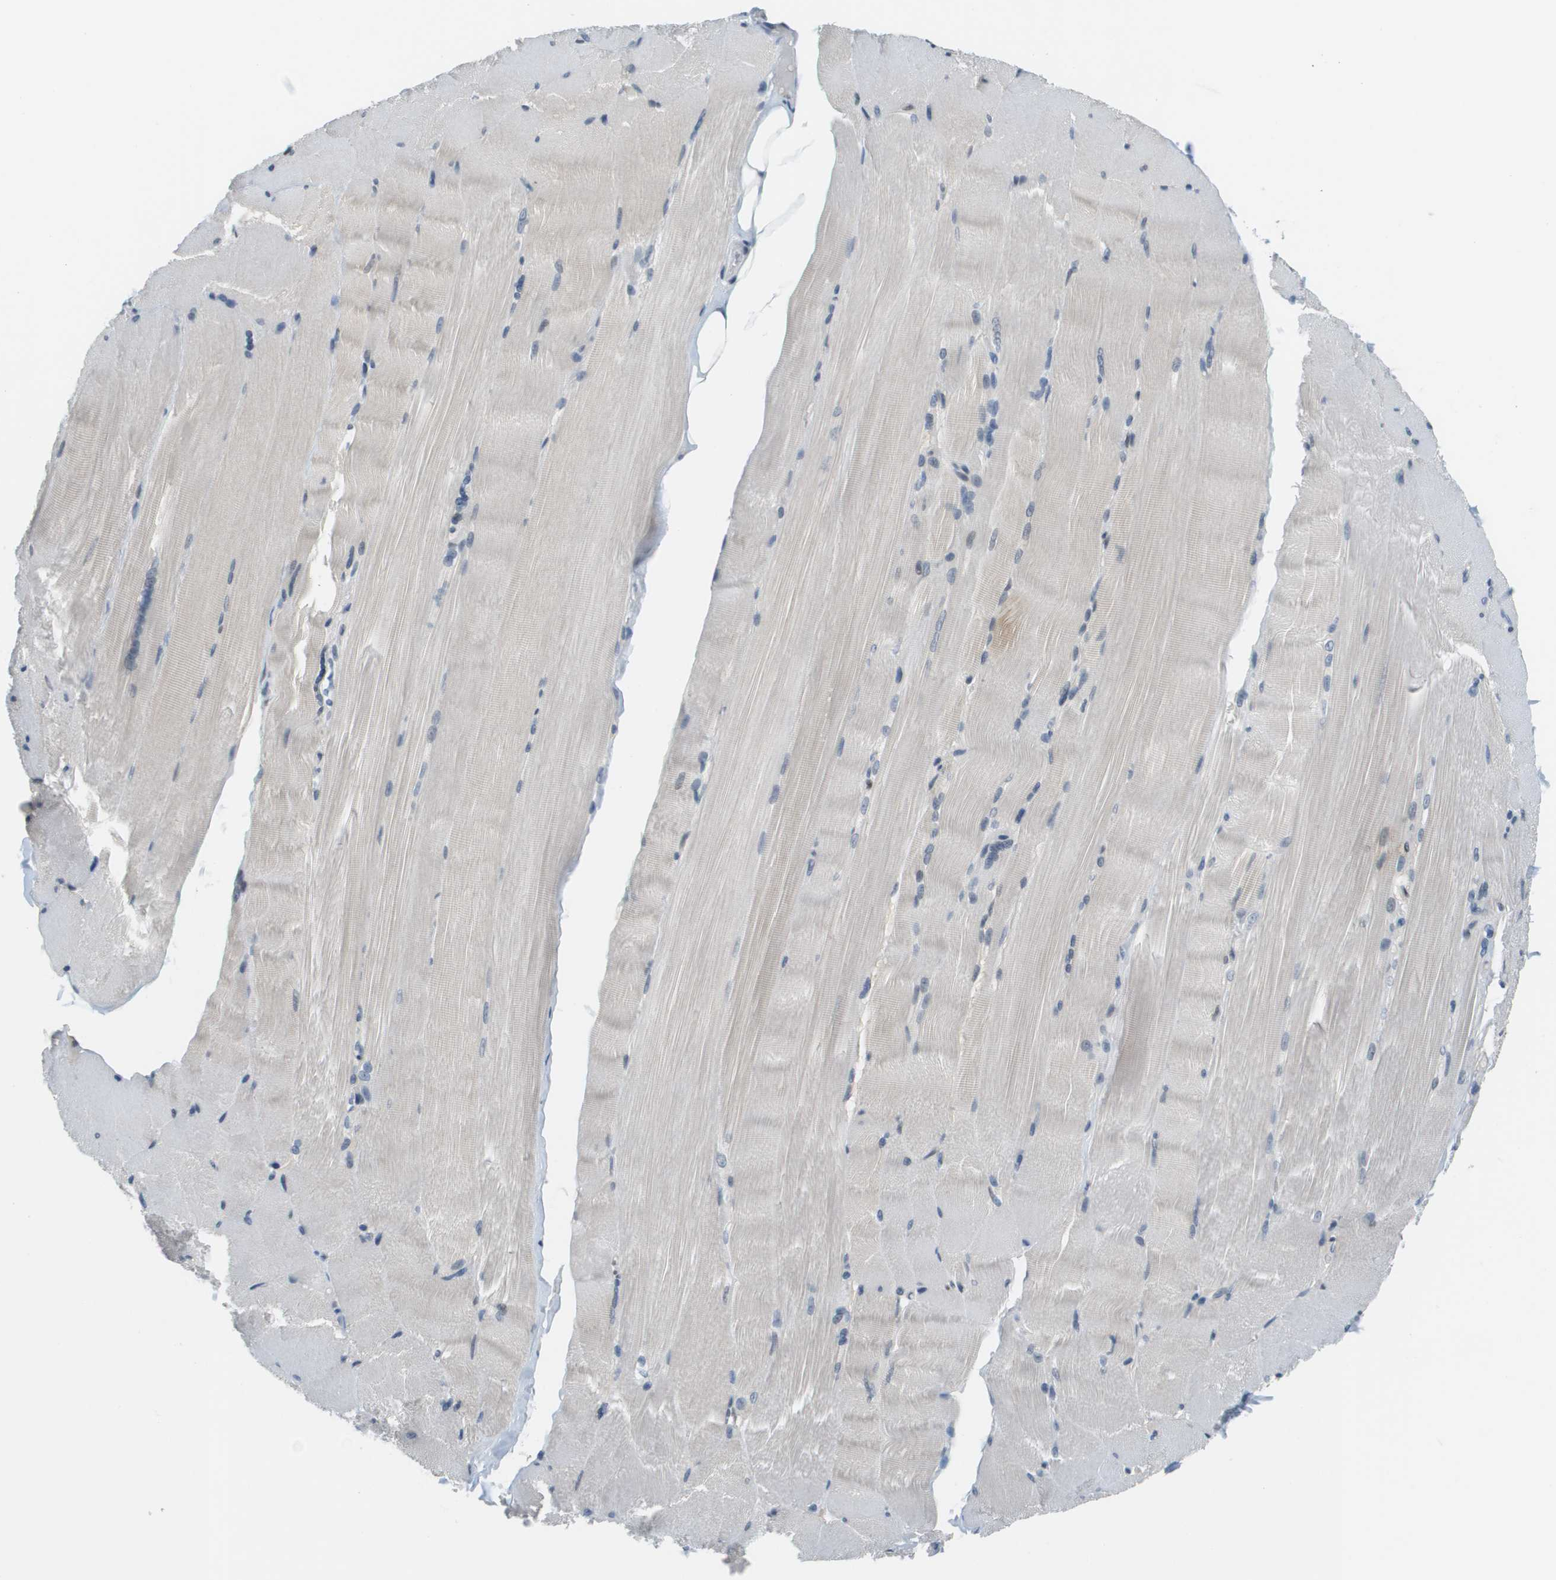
{"staining": {"intensity": "negative", "quantity": "none", "location": "none"}, "tissue": "skeletal muscle", "cell_type": "Myocytes", "image_type": "normal", "snomed": [{"axis": "morphology", "description": "Normal tissue, NOS"}, {"axis": "topography", "description": "Skin"}, {"axis": "topography", "description": "Skeletal muscle"}], "caption": "Photomicrograph shows no protein positivity in myocytes of unremarkable skeletal muscle. The staining is performed using DAB (3,3'-diaminobenzidine) brown chromogen with nuclei counter-stained in using hematoxylin.", "gene": "CBX5", "patient": {"sex": "male", "age": 83}}